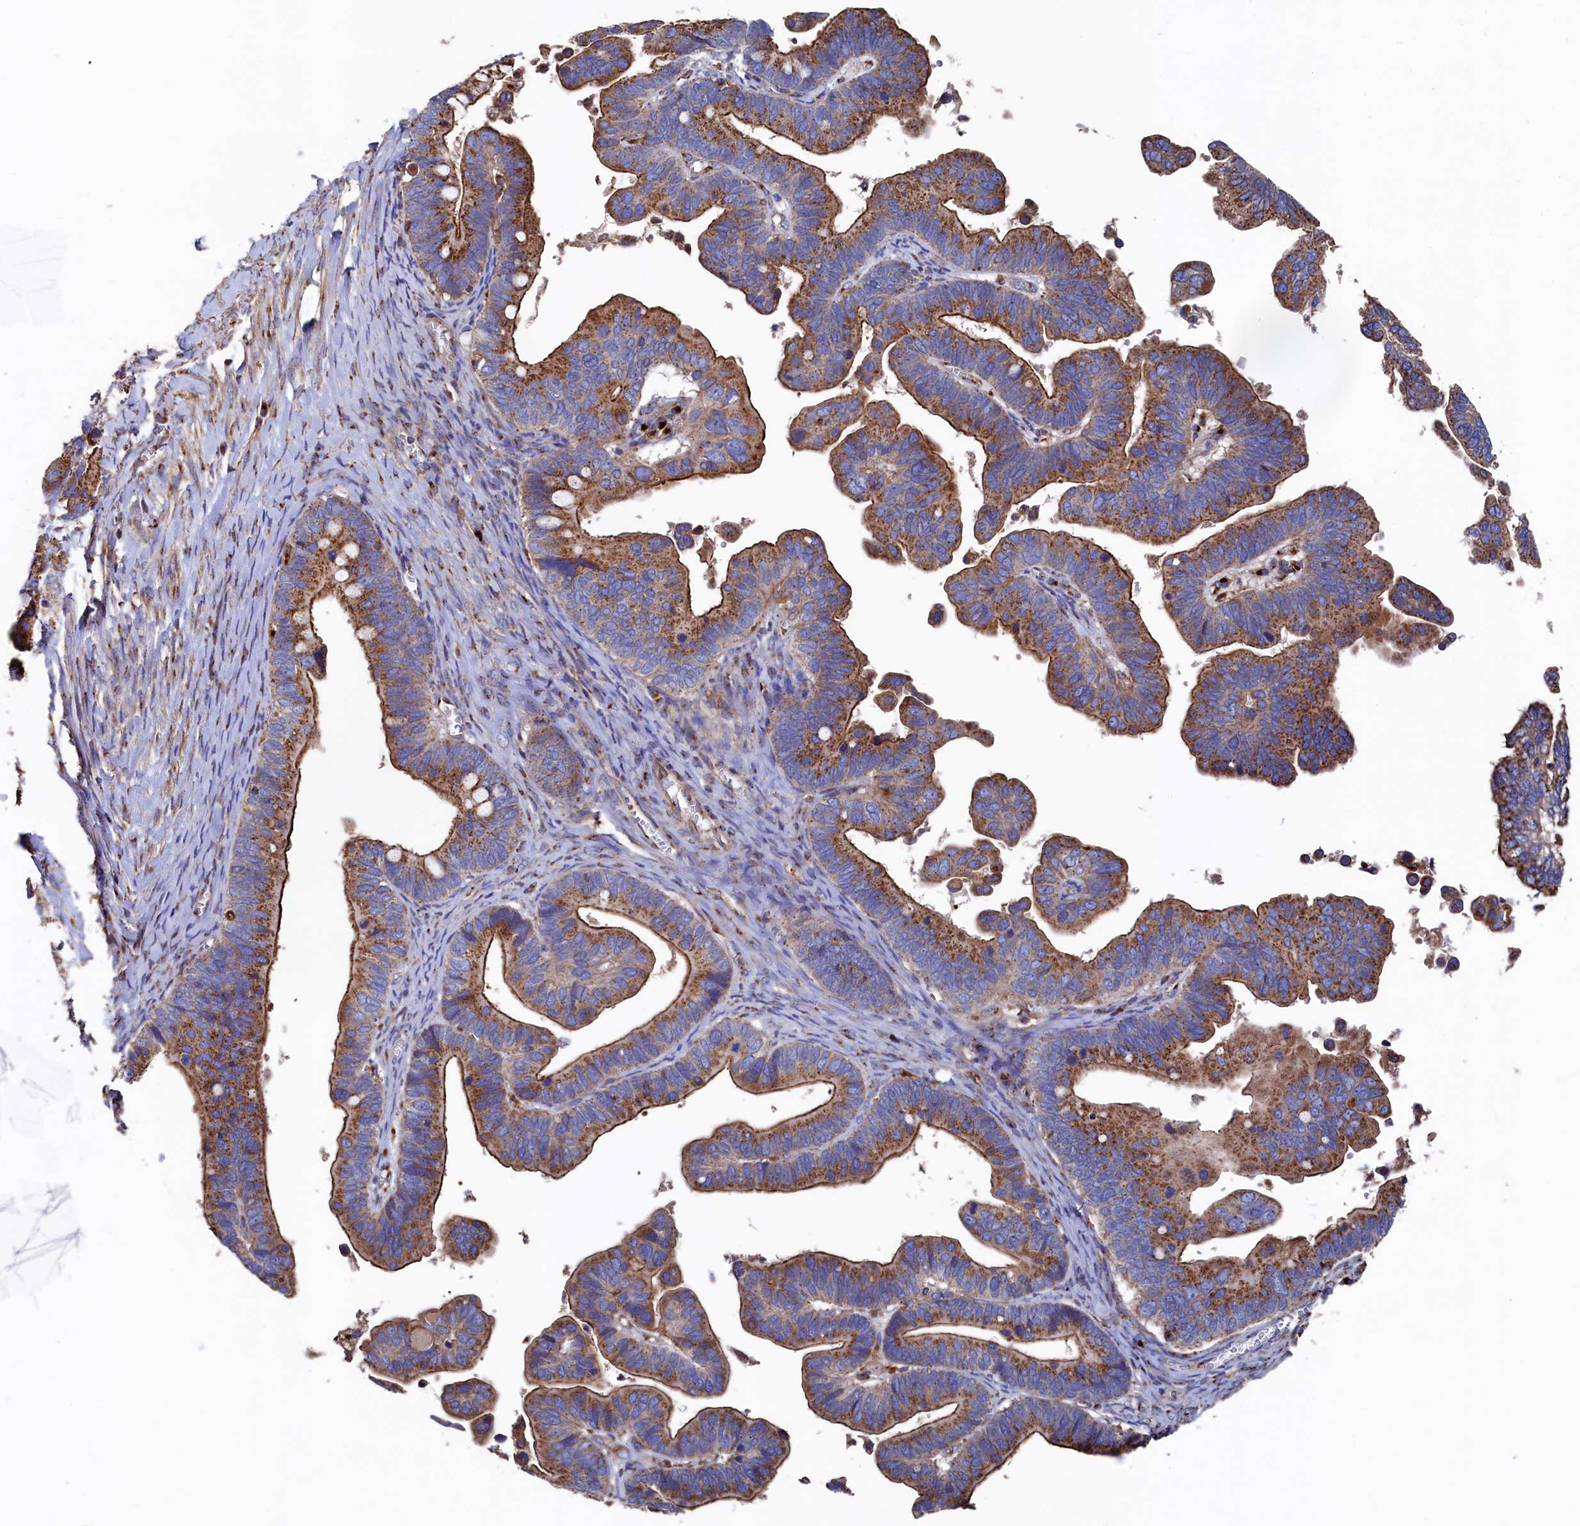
{"staining": {"intensity": "moderate", "quantity": ">75%", "location": "cytoplasmic/membranous"}, "tissue": "ovarian cancer", "cell_type": "Tumor cells", "image_type": "cancer", "snomed": [{"axis": "morphology", "description": "Cystadenocarcinoma, serous, NOS"}, {"axis": "topography", "description": "Ovary"}], "caption": "Brown immunohistochemical staining in ovarian serous cystadenocarcinoma demonstrates moderate cytoplasmic/membranous staining in approximately >75% of tumor cells. Using DAB (brown) and hematoxylin (blue) stains, captured at high magnification using brightfield microscopy.", "gene": "PRRC1", "patient": {"sex": "female", "age": 56}}